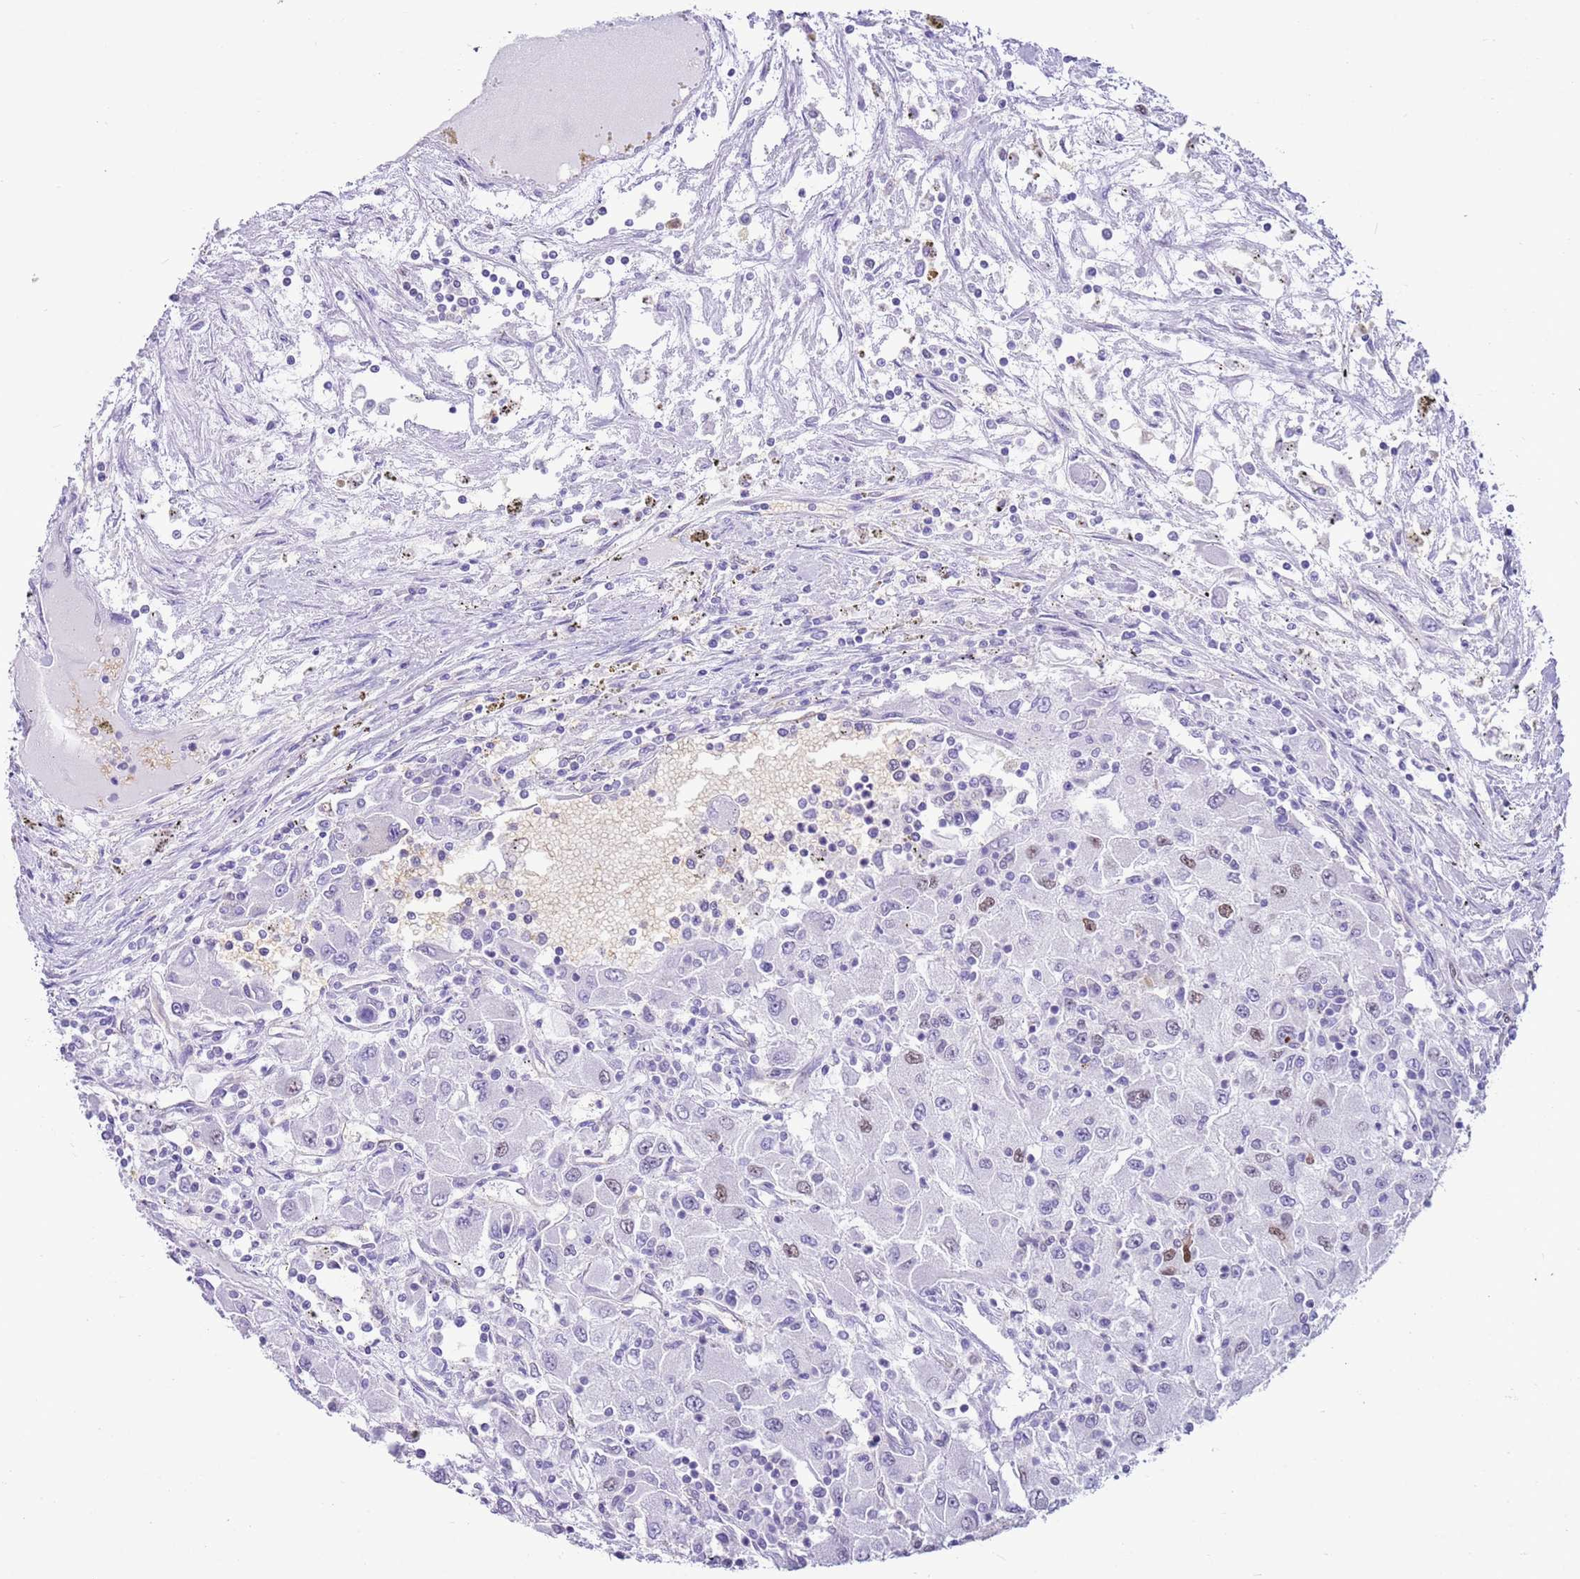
{"staining": {"intensity": "weak", "quantity": "<25%", "location": "nuclear"}, "tissue": "renal cancer", "cell_type": "Tumor cells", "image_type": "cancer", "snomed": [{"axis": "morphology", "description": "Adenocarcinoma, NOS"}, {"axis": "topography", "description": "Kidney"}], "caption": "The histopathology image shows no significant staining in tumor cells of renal adenocarcinoma.", "gene": "DDI2", "patient": {"sex": "female", "age": 67}}